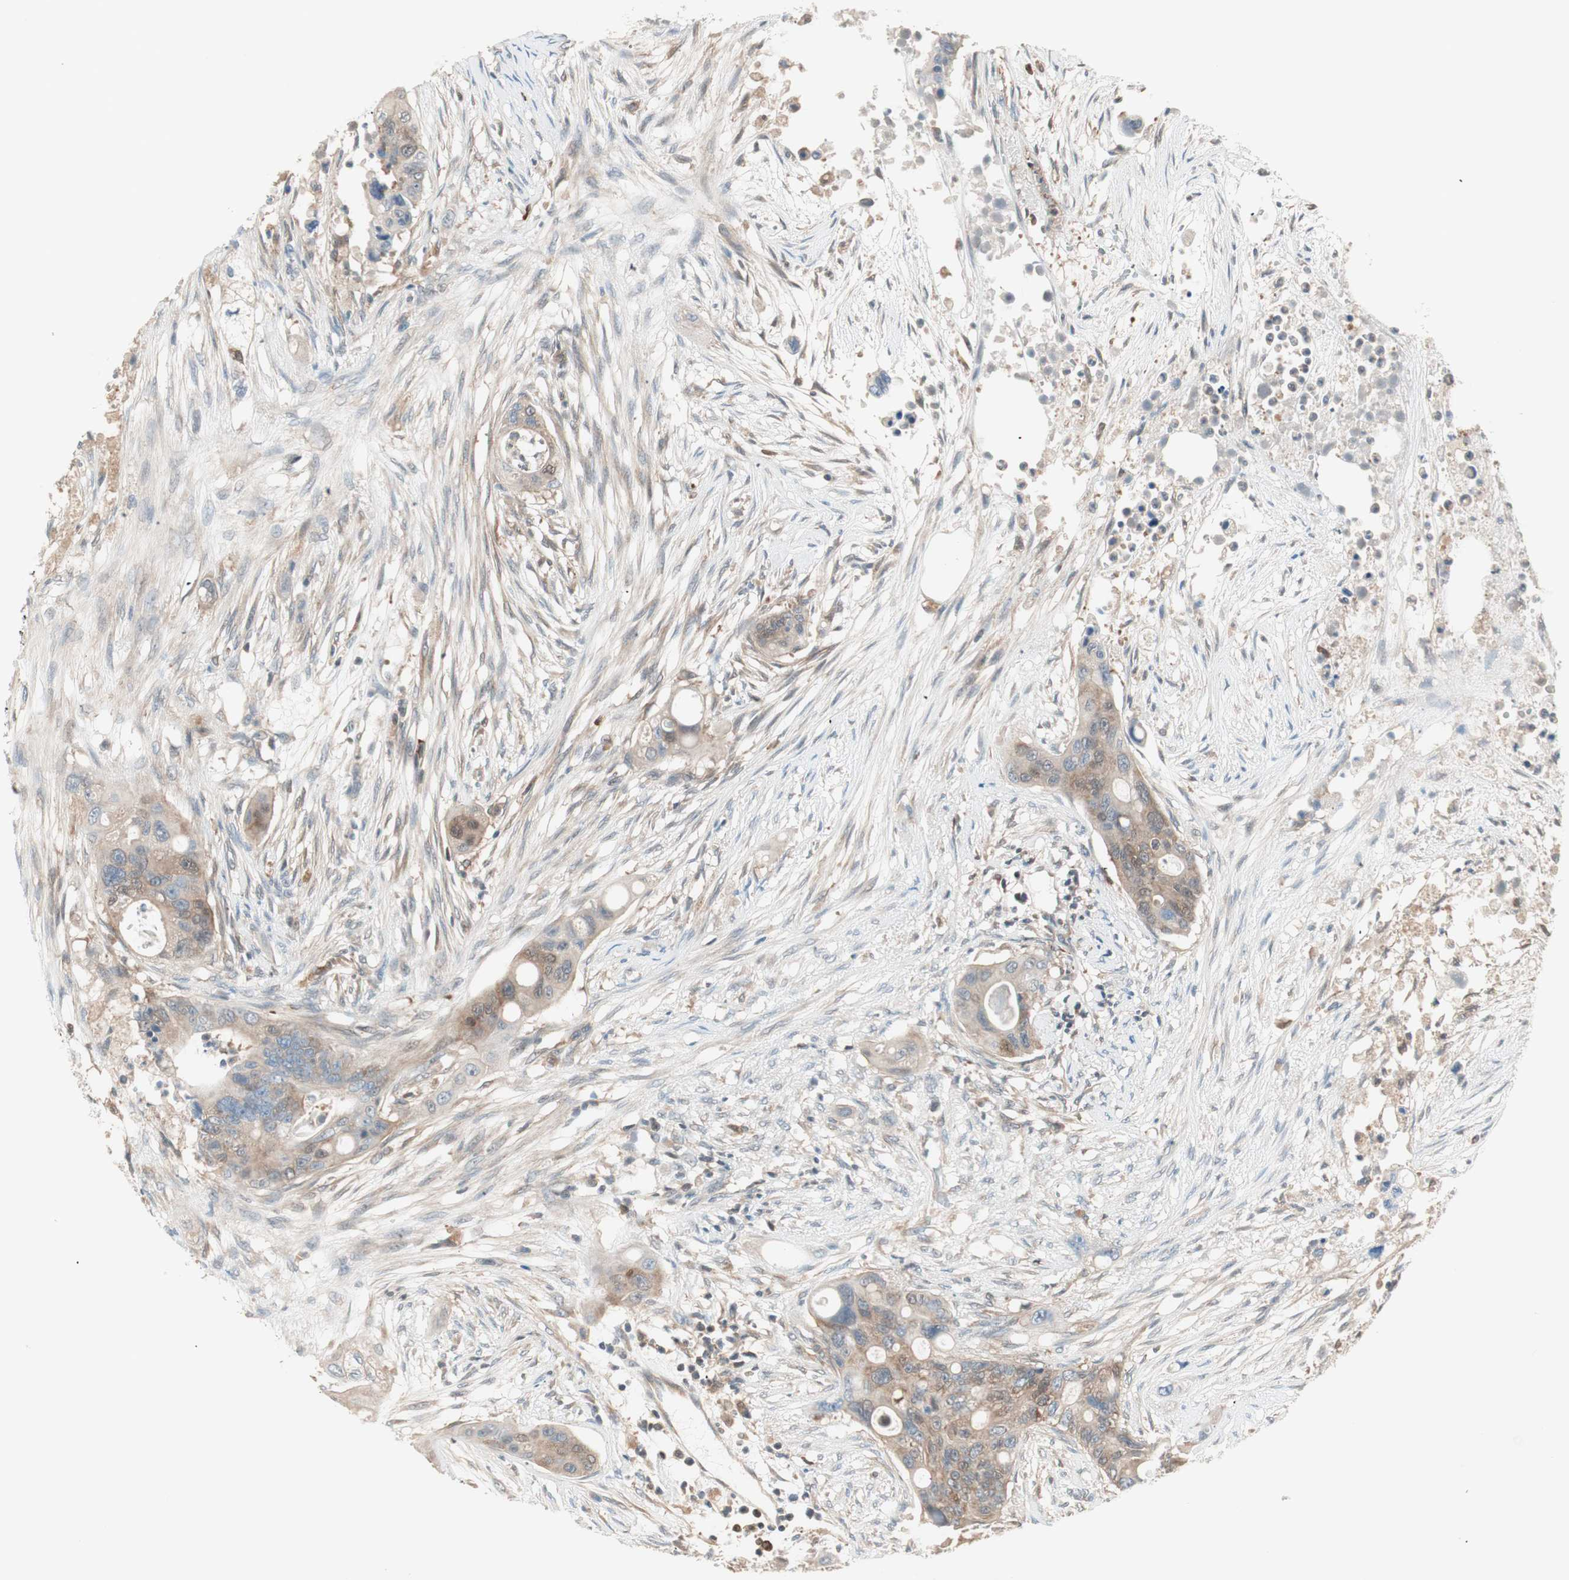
{"staining": {"intensity": "weak", "quantity": ">75%", "location": "cytoplasmic/membranous"}, "tissue": "colorectal cancer", "cell_type": "Tumor cells", "image_type": "cancer", "snomed": [{"axis": "morphology", "description": "Adenocarcinoma, NOS"}, {"axis": "topography", "description": "Colon"}], "caption": "High-power microscopy captured an immunohistochemistry histopathology image of colorectal cancer, revealing weak cytoplasmic/membranous expression in approximately >75% of tumor cells.", "gene": "GALT", "patient": {"sex": "female", "age": 57}}